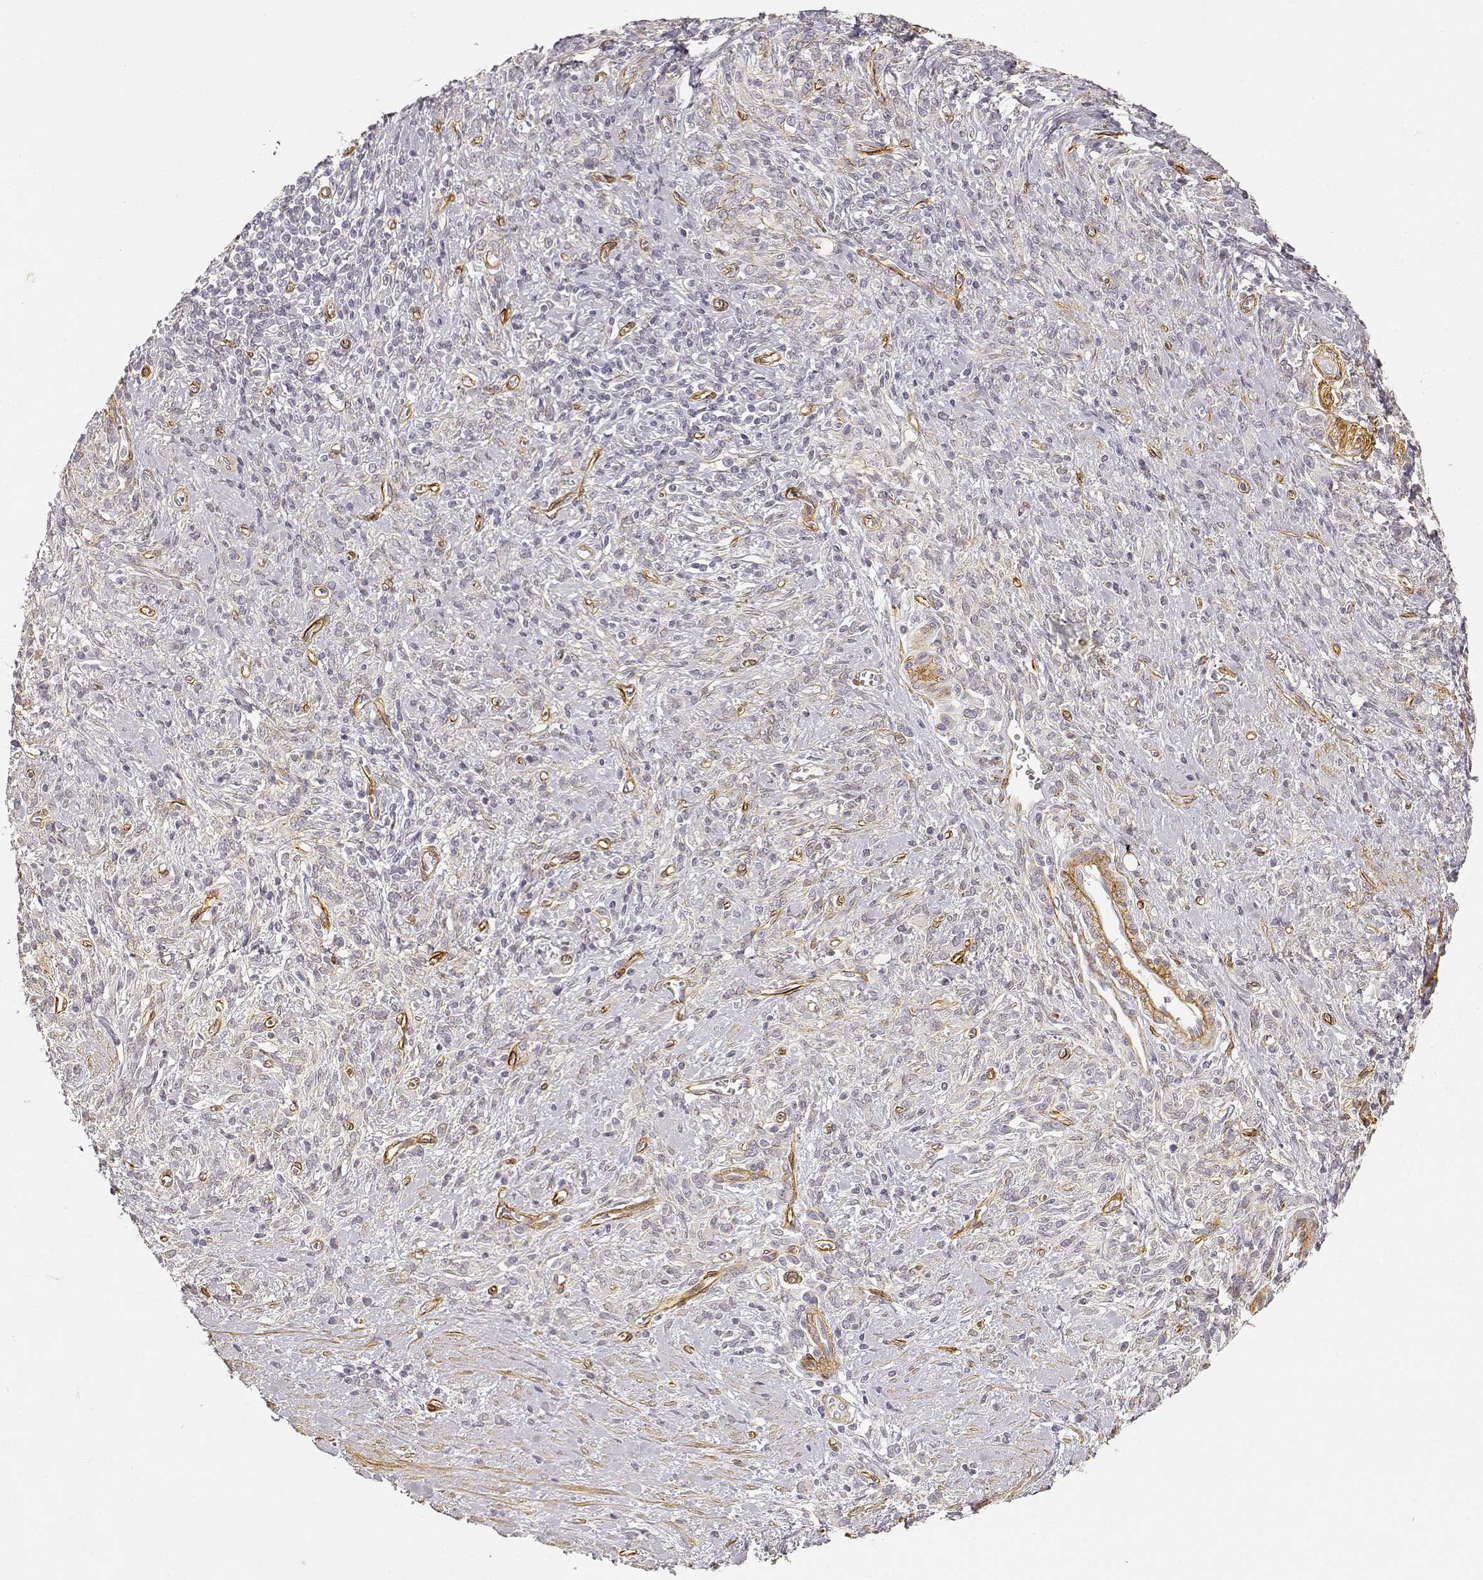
{"staining": {"intensity": "negative", "quantity": "none", "location": "none"}, "tissue": "stomach cancer", "cell_type": "Tumor cells", "image_type": "cancer", "snomed": [{"axis": "morphology", "description": "Adenocarcinoma, NOS"}, {"axis": "topography", "description": "Stomach"}], "caption": "IHC photomicrograph of human stomach cancer stained for a protein (brown), which shows no expression in tumor cells.", "gene": "LAMA4", "patient": {"sex": "female", "age": 57}}